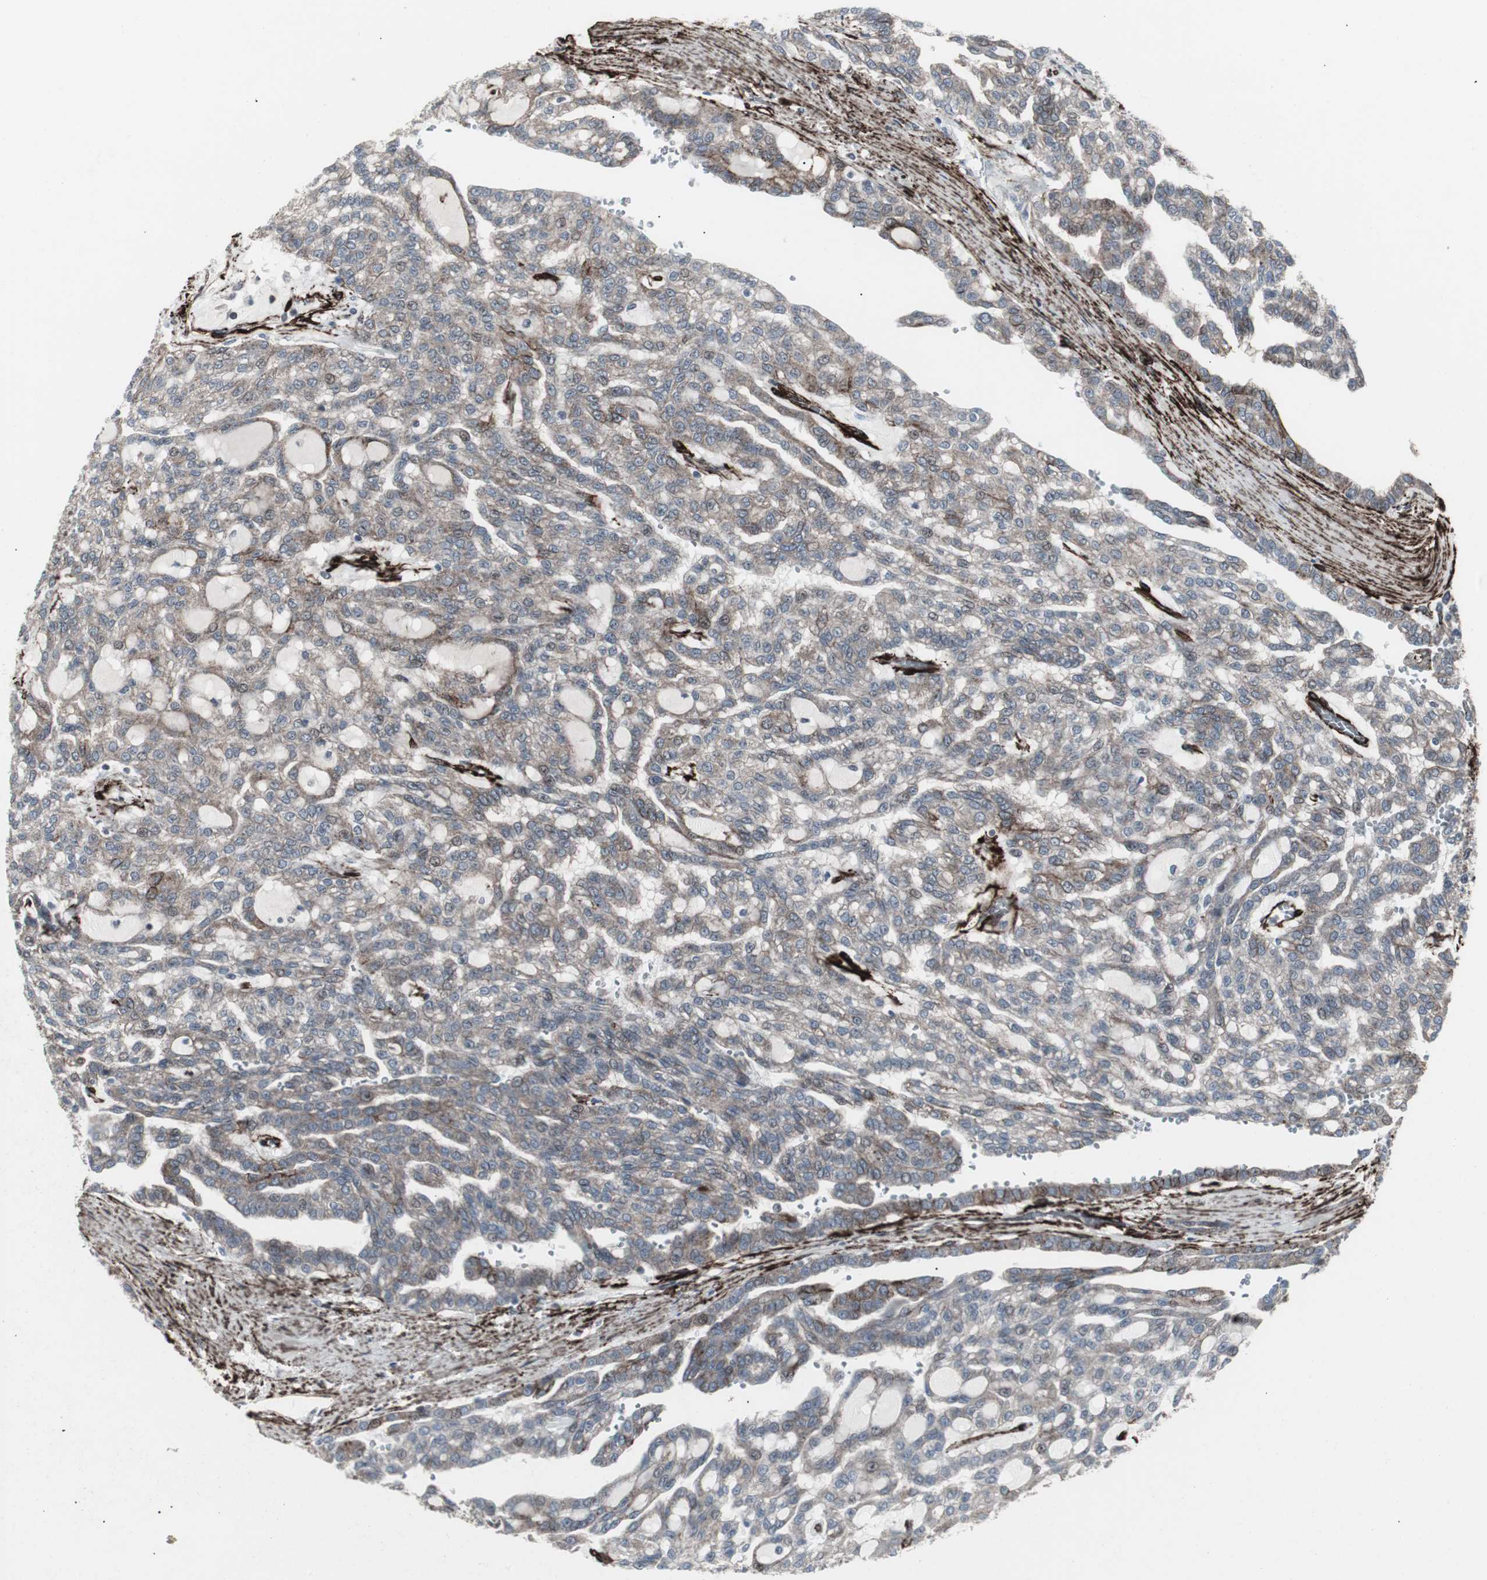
{"staining": {"intensity": "weak", "quantity": ">75%", "location": "cytoplasmic/membranous"}, "tissue": "renal cancer", "cell_type": "Tumor cells", "image_type": "cancer", "snomed": [{"axis": "morphology", "description": "Adenocarcinoma, NOS"}, {"axis": "topography", "description": "Kidney"}], "caption": "The image shows immunohistochemical staining of renal cancer. There is weak cytoplasmic/membranous expression is present in approximately >75% of tumor cells.", "gene": "PDGFA", "patient": {"sex": "male", "age": 63}}